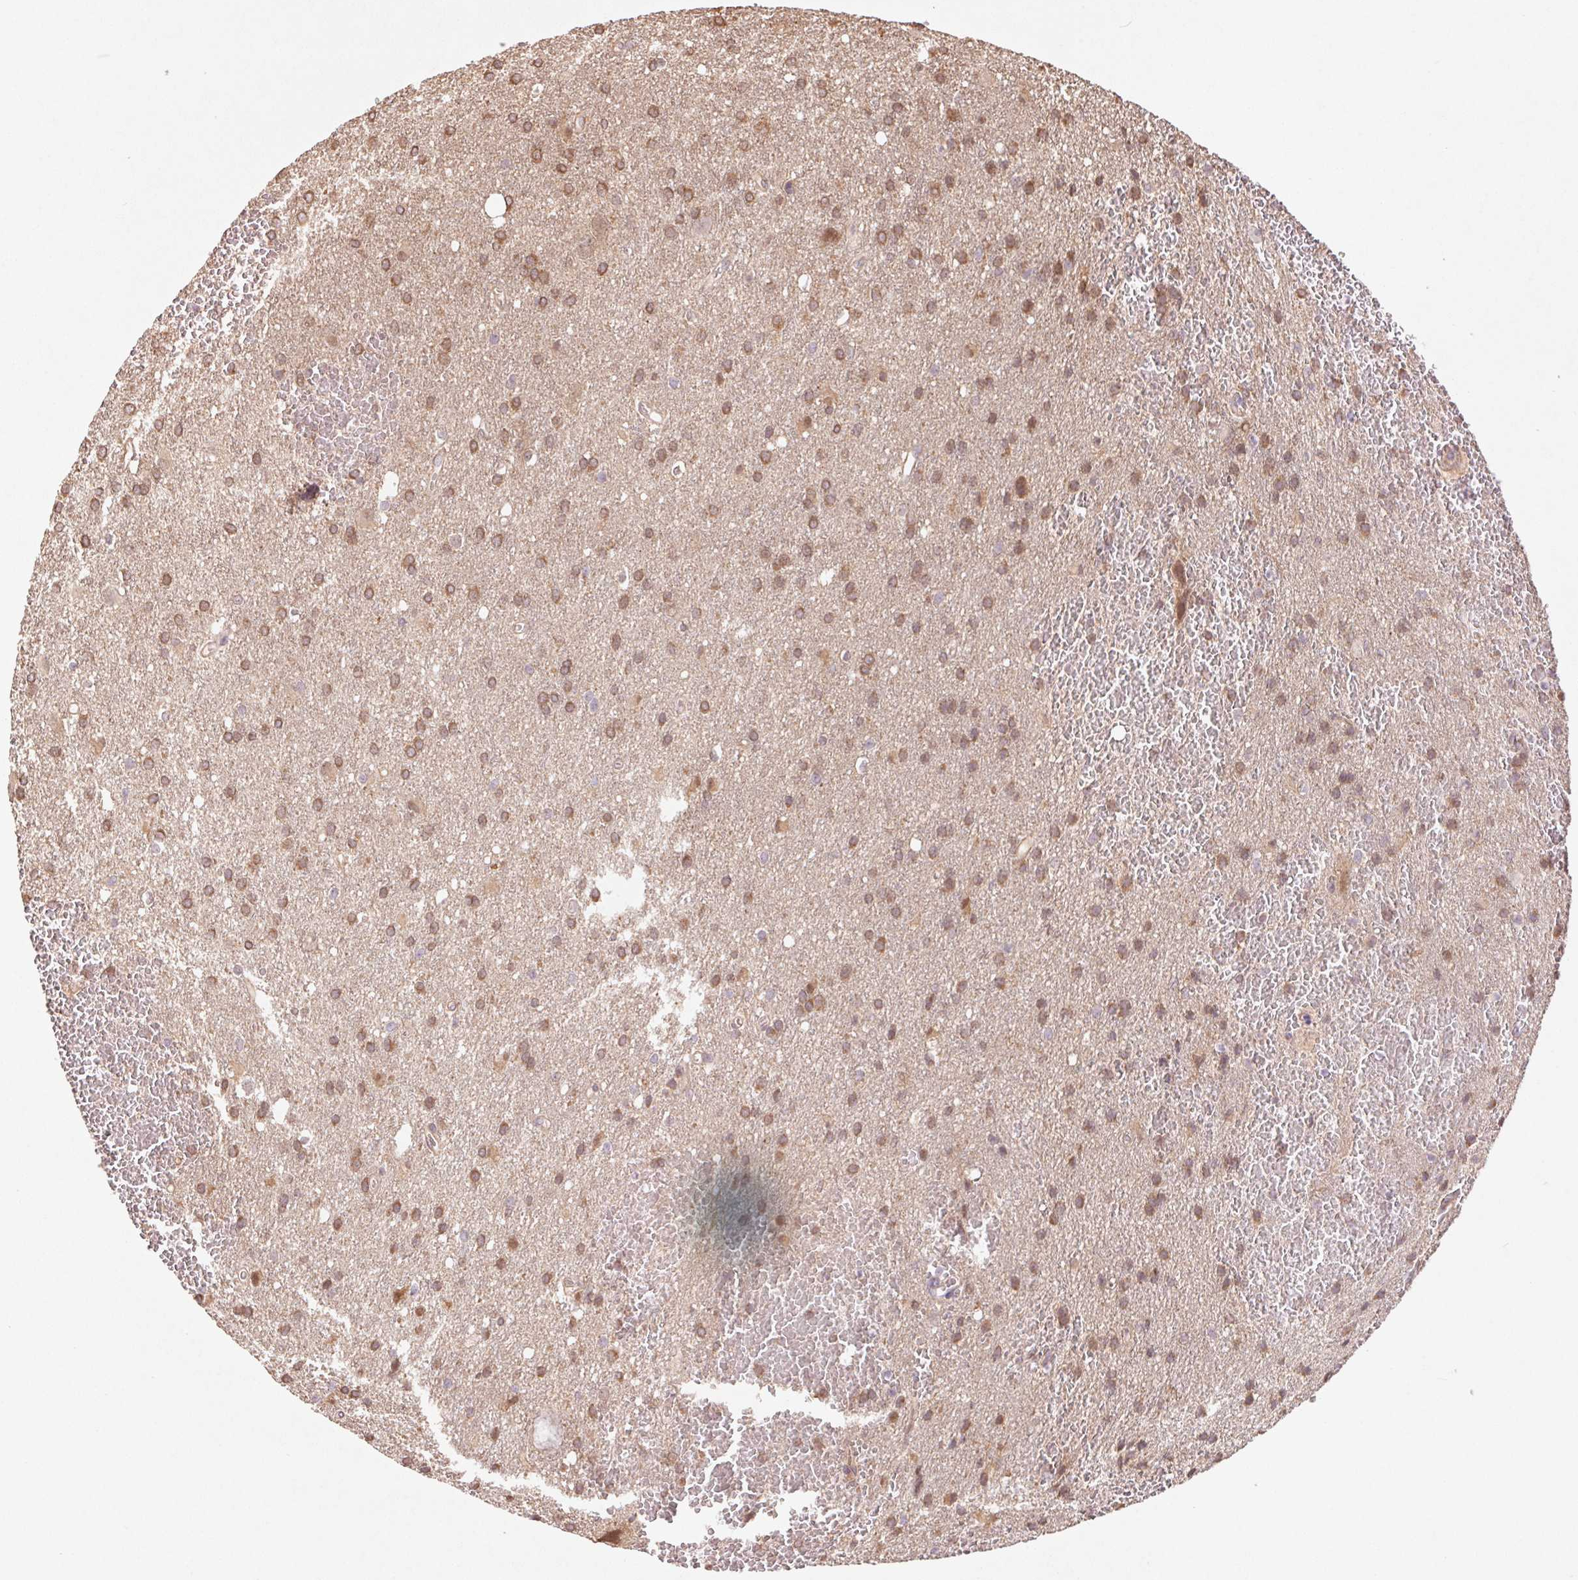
{"staining": {"intensity": "weak", "quantity": ">75%", "location": "cytoplasmic/membranous"}, "tissue": "glioma", "cell_type": "Tumor cells", "image_type": "cancer", "snomed": [{"axis": "morphology", "description": "Glioma, malignant, Low grade"}, {"axis": "topography", "description": "Brain"}], "caption": "Immunohistochemistry (IHC) image of neoplastic tissue: malignant glioma (low-grade) stained using IHC reveals low levels of weak protein expression localized specifically in the cytoplasmic/membranous of tumor cells, appearing as a cytoplasmic/membranous brown color.", "gene": "RRM1", "patient": {"sex": "male", "age": 66}}